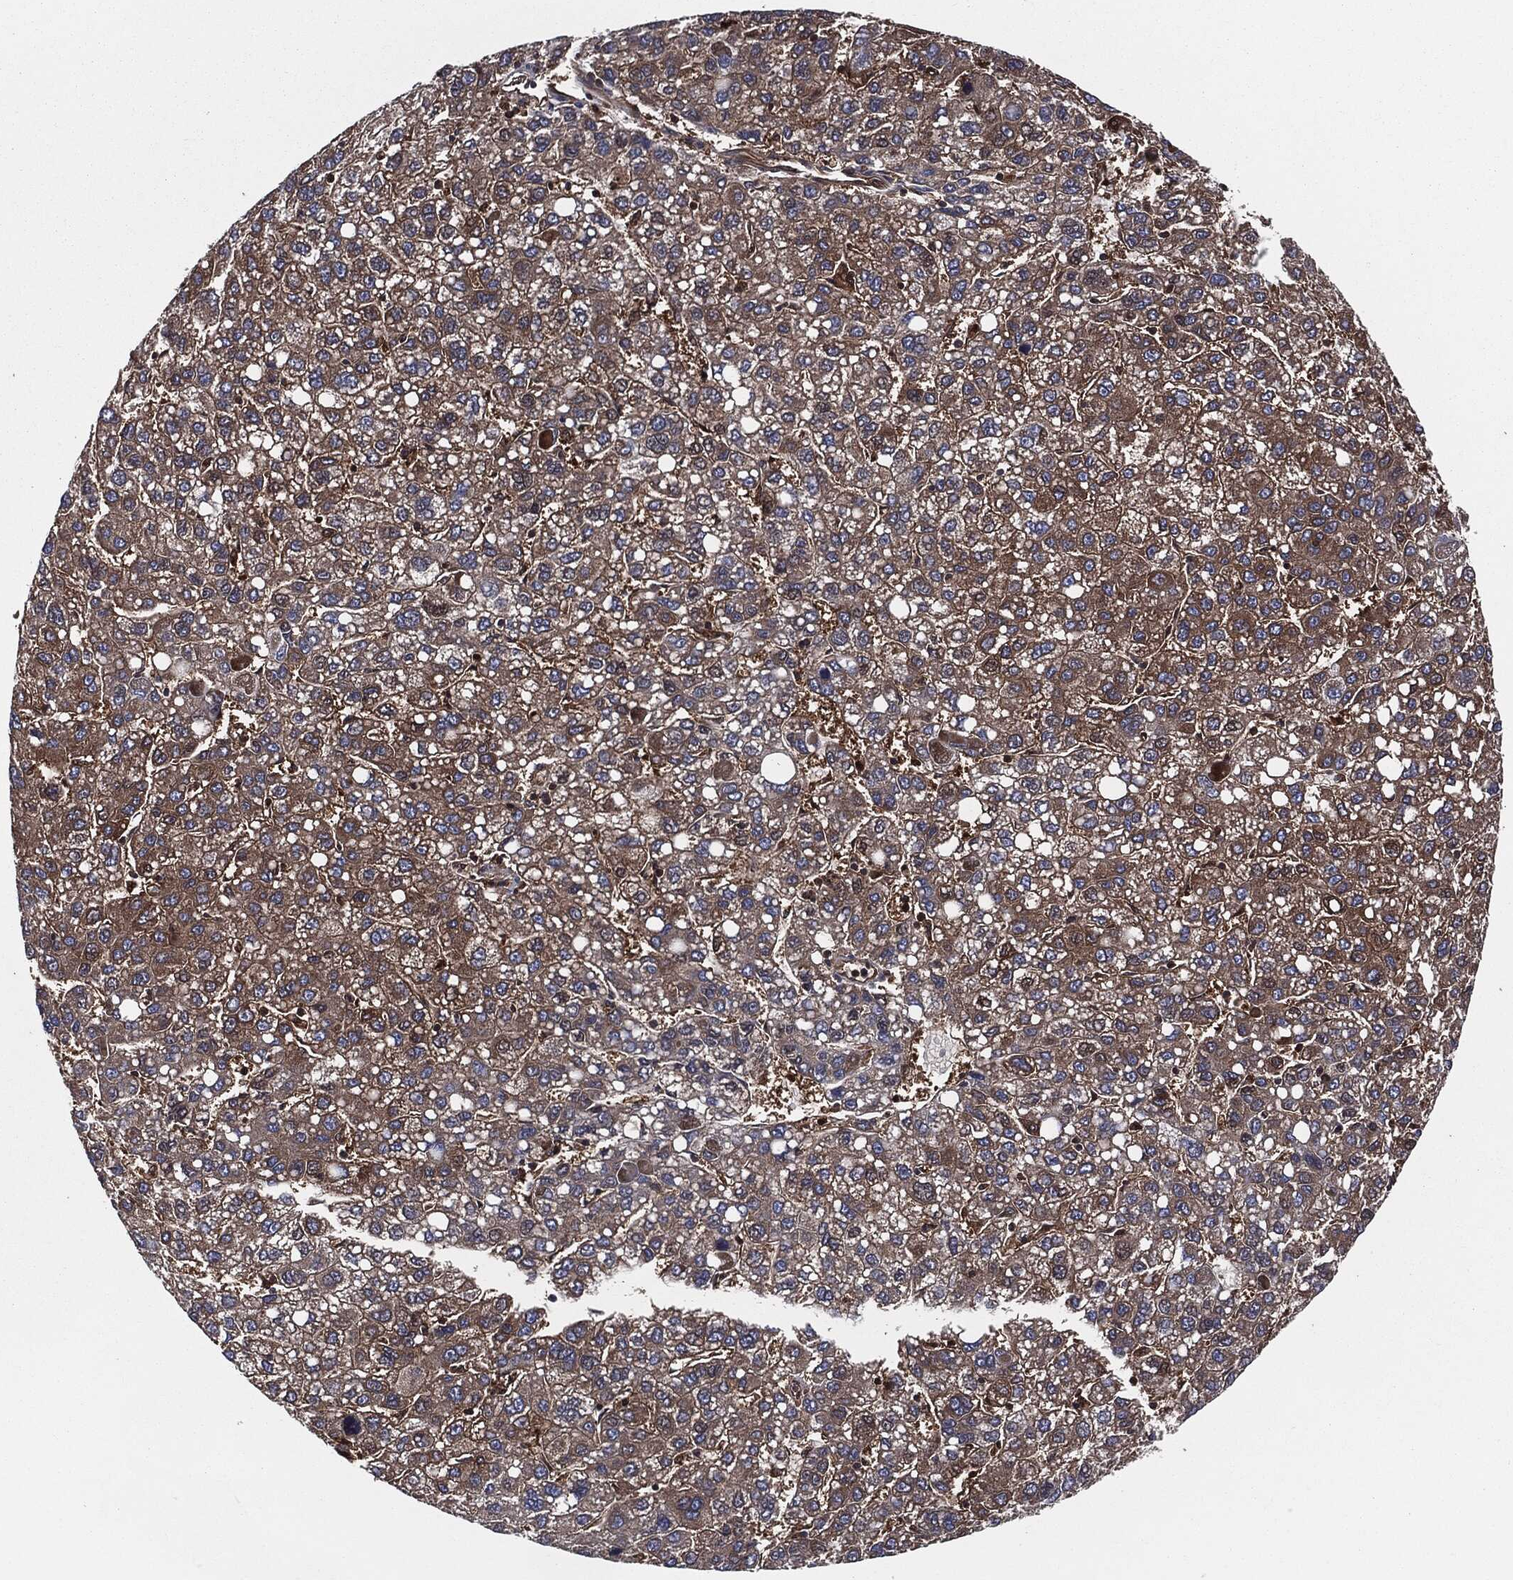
{"staining": {"intensity": "moderate", "quantity": ">75%", "location": "cytoplasmic/membranous"}, "tissue": "liver cancer", "cell_type": "Tumor cells", "image_type": "cancer", "snomed": [{"axis": "morphology", "description": "Carcinoma, Hepatocellular, NOS"}, {"axis": "topography", "description": "Liver"}], "caption": "Liver hepatocellular carcinoma stained for a protein (brown) reveals moderate cytoplasmic/membranous positive positivity in about >75% of tumor cells.", "gene": "XPNPEP1", "patient": {"sex": "female", "age": 82}}